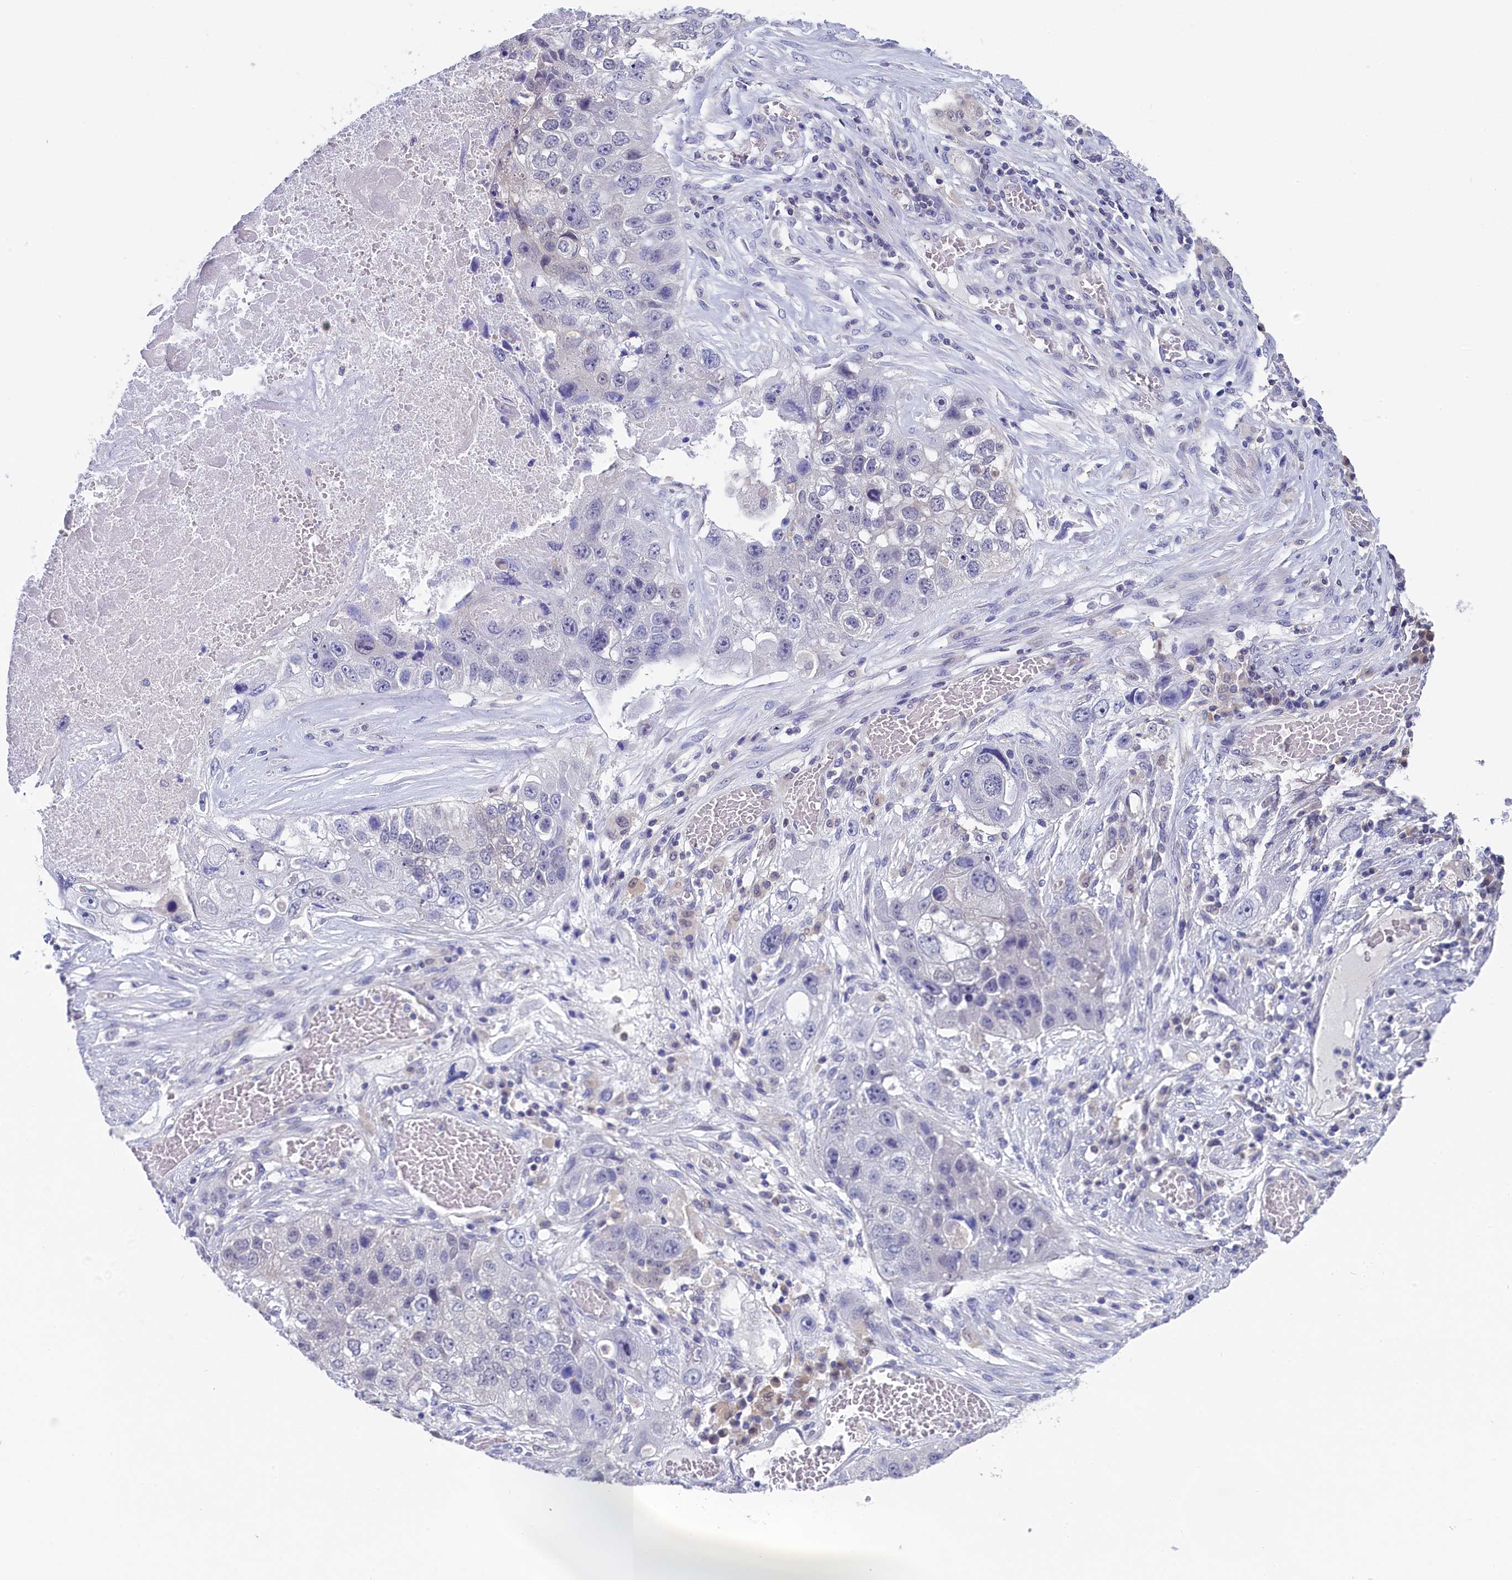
{"staining": {"intensity": "negative", "quantity": "none", "location": "none"}, "tissue": "lung cancer", "cell_type": "Tumor cells", "image_type": "cancer", "snomed": [{"axis": "morphology", "description": "Squamous cell carcinoma, NOS"}, {"axis": "topography", "description": "Lung"}], "caption": "High power microscopy image of an immunohistochemistry histopathology image of lung cancer (squamous cell carcinoma), revealing no significant staining in tumor cells.", "gene": "C11orf54", "patient": {"sex": "male", "age": 61}}